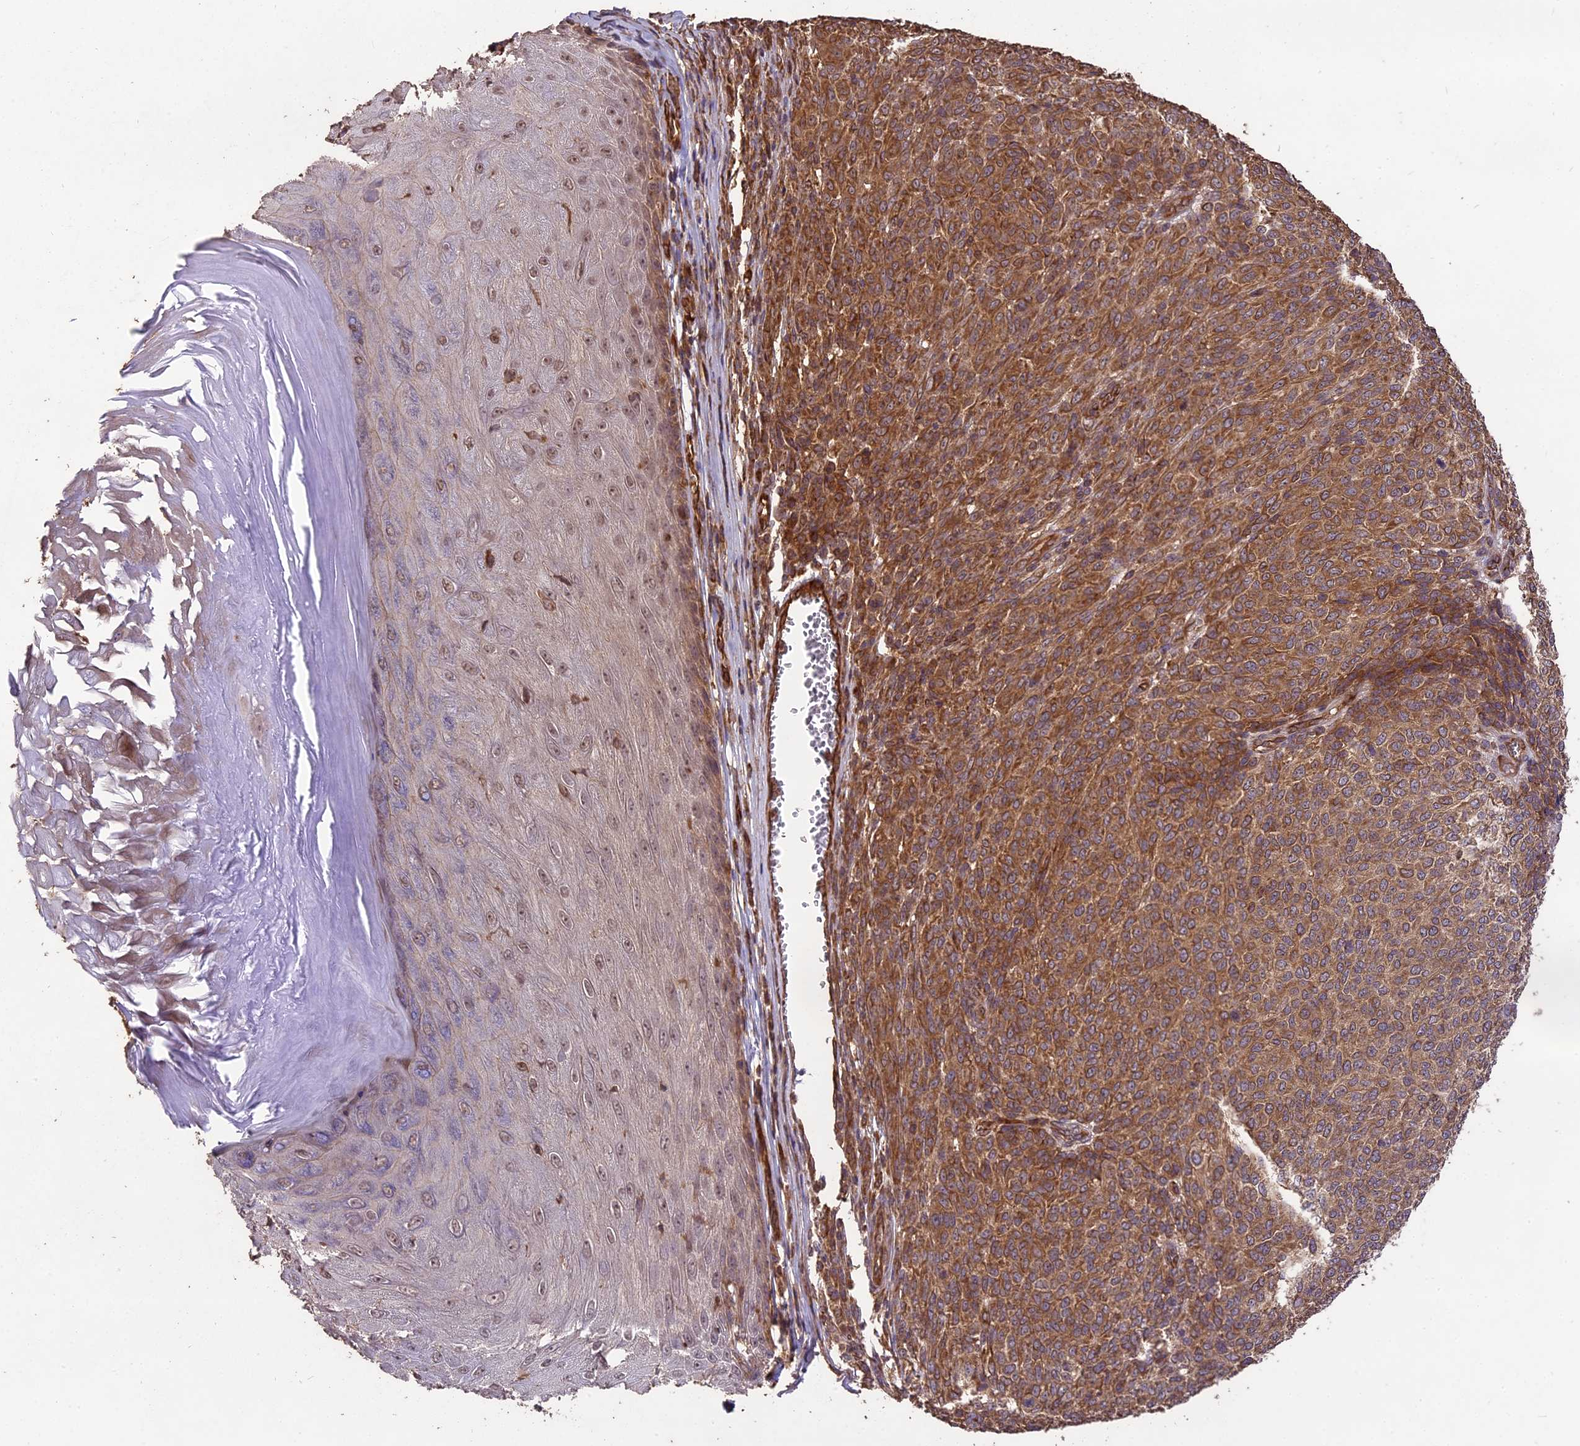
{"staining": {"intensity": "moderate", "quantity": ">75%", "location": "cytoplasmic/membranous"}, "tissue": "melanoma", "cell_type": "Tumor cells", "image_type": "cancer", "snomed": [{"axis": "morphology", "description": "Malignant melanoma, NOS"}, {"axis": "topography", "description": "Skin"}], "caption": "IHC histopathology image of human melanoma stained for a protein (brown), which shows medium levels of moderate cytoplasmic/membranous staining in about >75% of tumor cells.", "gene": "TTLL10", "patient": {"sex": "male", "age": 49}}